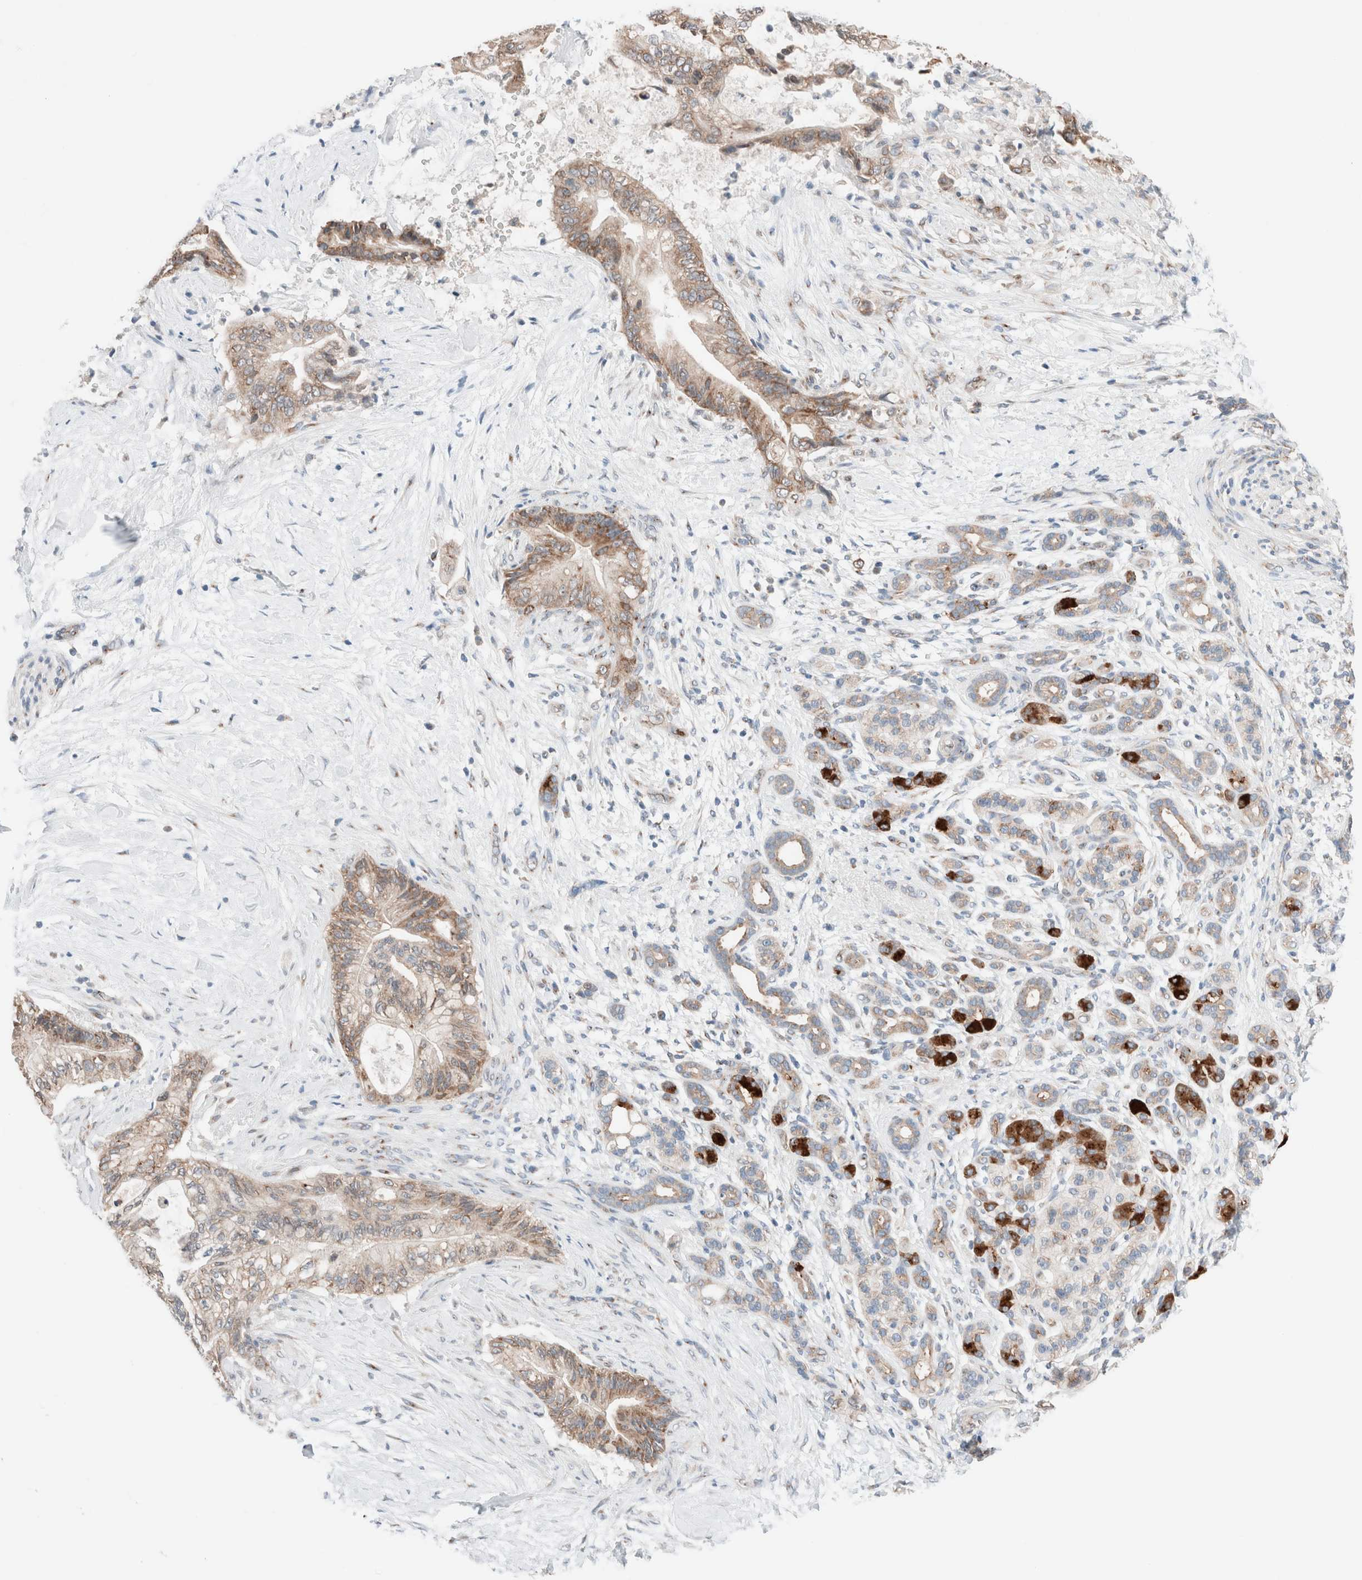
{"staining": {"intensity": "moderate", "quantity": ">75%", "location": "cytoplasmic/membranous"}, "tissue": "pancreatic cancer", "cell_type": "Tumor cells", "image_type": "cancer", "snomed": [{"axis": "morphology", "description": "Adenocarcinoma, NOS"}, {"axis": "topography", "description": "Pancreas"}], "caption": "High-magnification brightfield microscopy of pancreatic adenocarcinoma stained with DAB (3,3'-diaminobenzidine) (brown) and counterstained with hematoxylin (blue). tumor cells exhibit moderate cytoplasmic/membranous expression is seen in approximately>75% of cells. The protein of interest is shown in brown color, while the nuclei are stained blue.", "gene": "CASC3", "patient": {"sex": "male", "age": 59}}